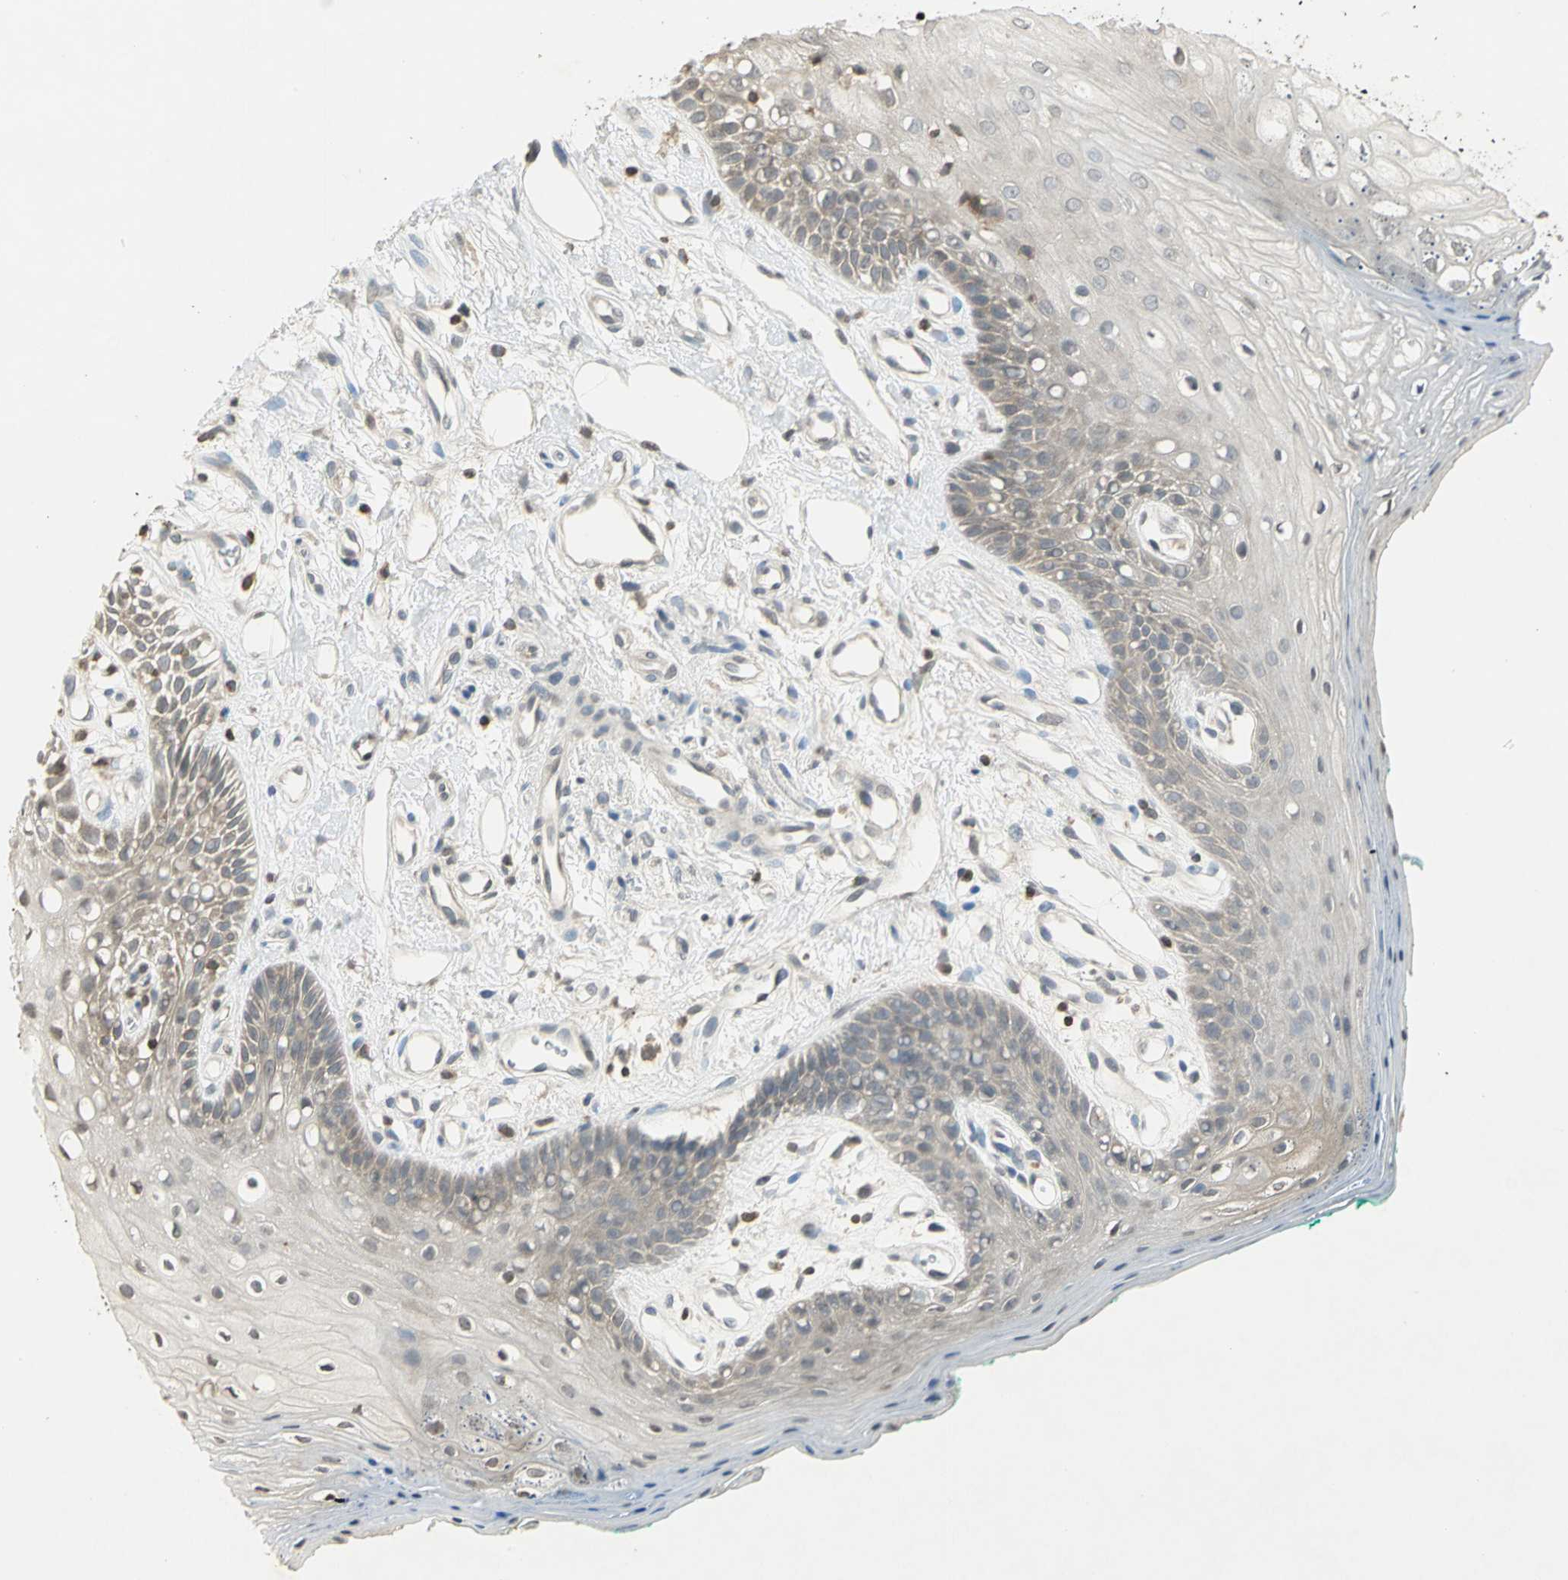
{"staining": {"intensity": "negative", "quantity": "none", "location": "none"}, "tissue": "oral mucosa", "cell_type": "Squamous epithelial cells", "image_type": "normal", "snomed": [{"axis": "morphology", "description": "Normal tissue, NOS"}, {"axis": "morphology", "description": "Squamous cell carcinoma, NOS"}, {"axis": "topography", "description": "Skeletal muscle"}, {"axis": "topography", "description": "Oral tissue"}, {"axis": "topography", "description": "Head-Neck"}], "caption": "High magnification brightfield microscopy of unremarkable oral mucosa stained with DAB (3,3'-diaminobenzidine) (brown) and counterstained with hematoxylin (blue): squamous epithelial cells show no significant positivity. (DAB immunohistochemistry (IHC), high magnification).", "gene": "IL16", "patient": {"sex": "female", "age": 84}}